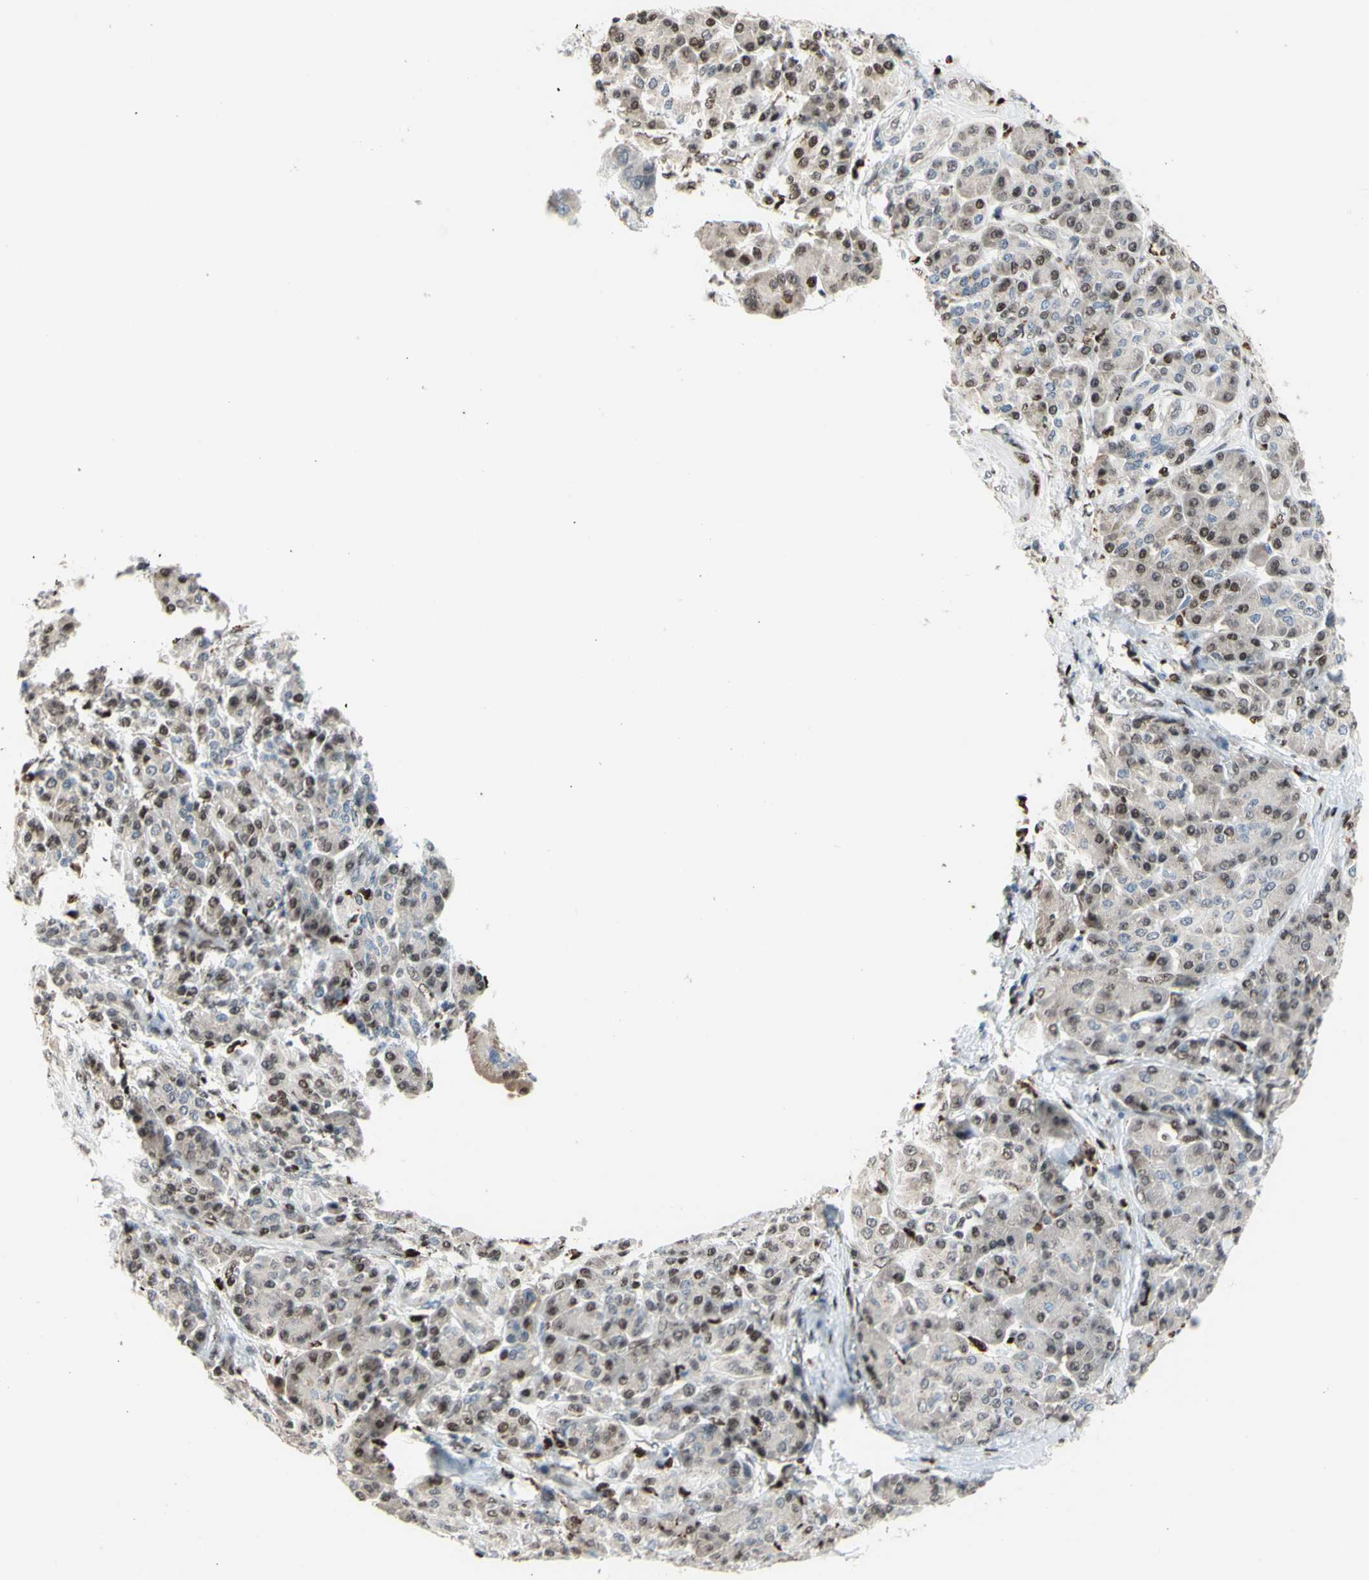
{"staining": {"intensity": "moderate", "quantity": "25%-75%", "location": "cytoplasmic/membranous,nuclear"}, "tissue": "pancreatic cancer", "cell_type": "Tumor cells", "image_type": "cancer", "snomed": [{"axis": "morphology", "description": "Adenocarcinoma, NOS"}, {"axis": "topography", "description": "Pancreas"}], "caption": "A micrograph of human pancreatic cancer (adenocarcinoma) stained for a protein shows moderate cytoplasmic/membranous and nuclear brown staining in tumor cells.", "gene": "EED", "patient": {"sex": "female", "age": 70}}